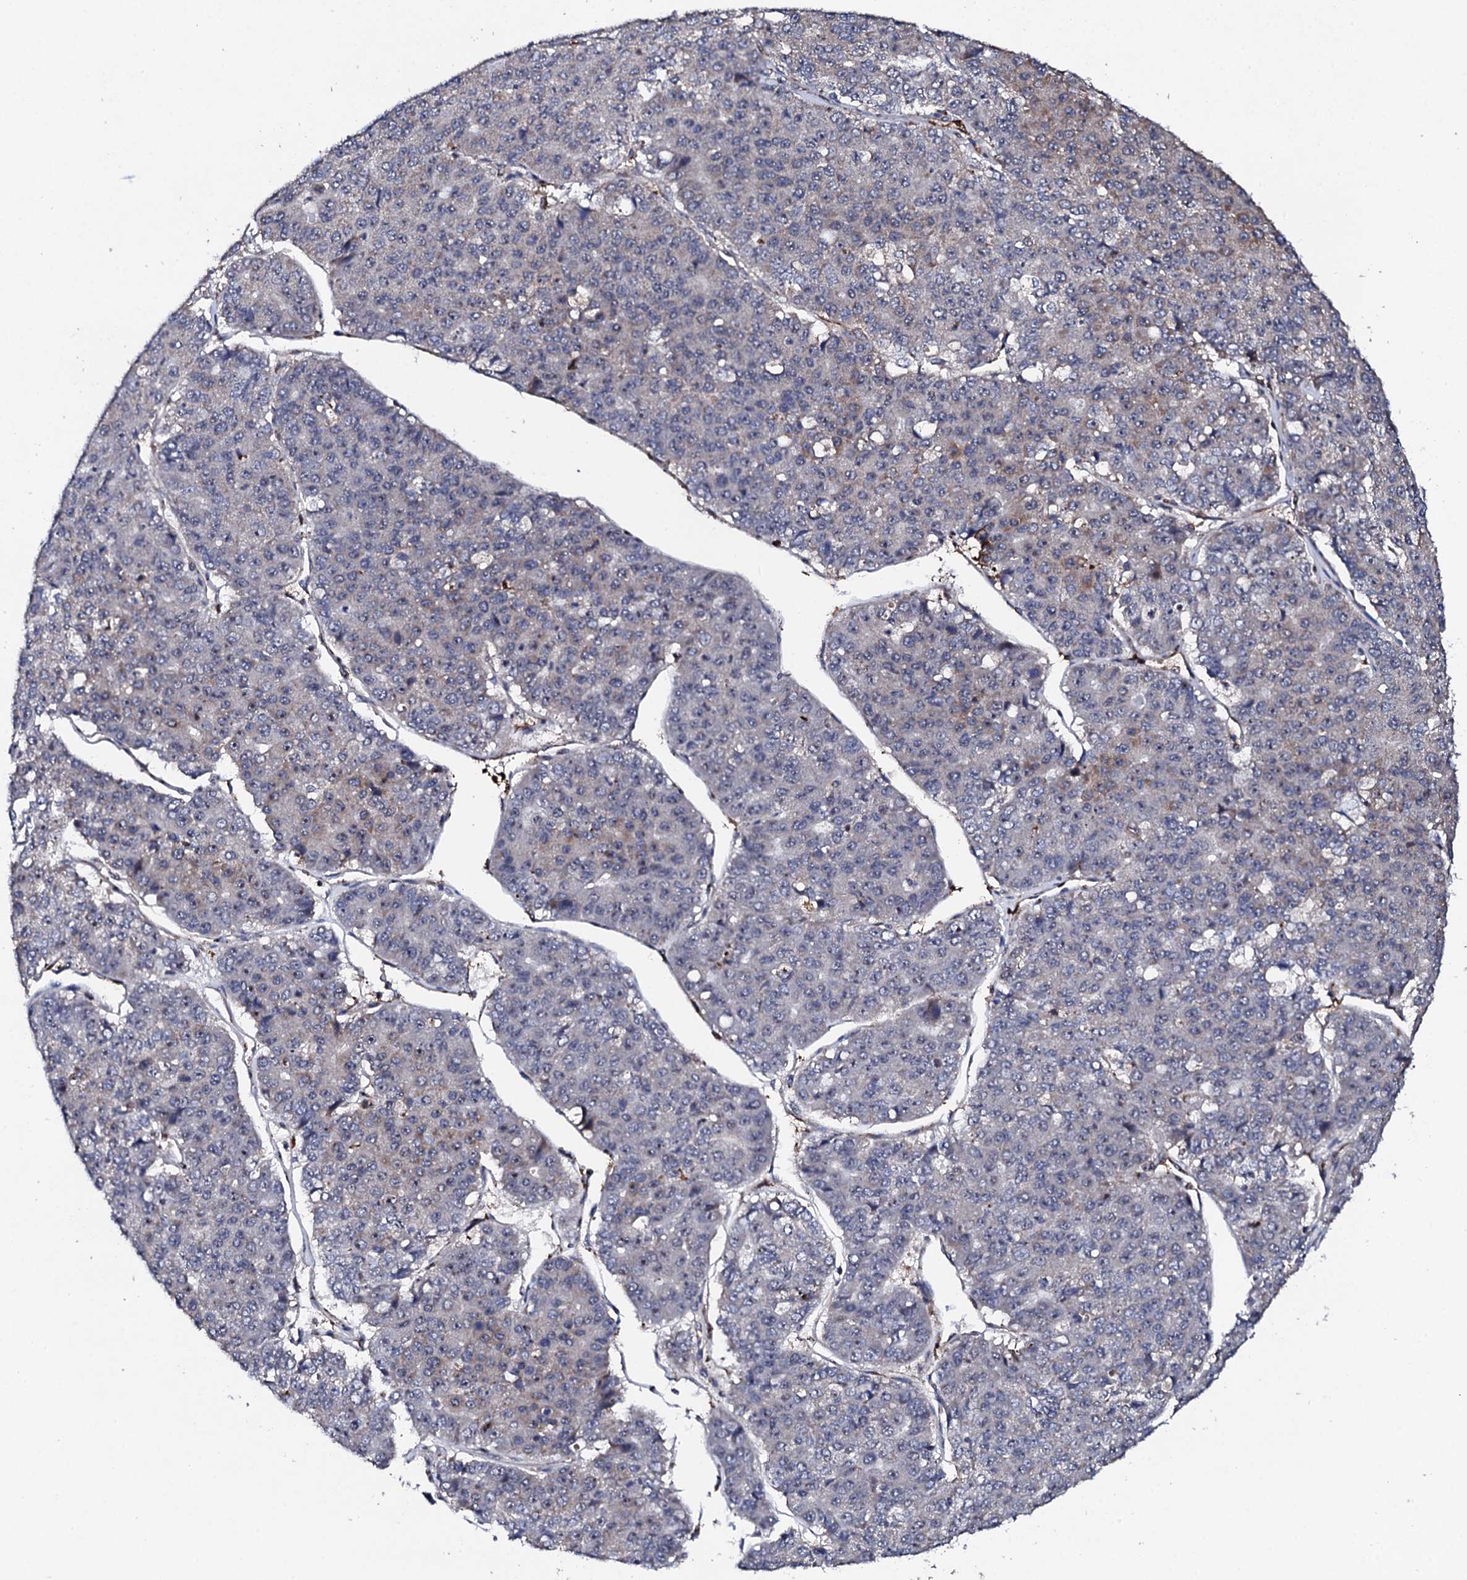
{"staining": {"intensity": "moderate", "quantity": "<25%", "location": "cytoplasmic/membranous"}, "tissue": "pancreatic cancer", "cell_type": "Tumor cells", "image_type": "cancer", "snomed": [{"axis": "morphology", "description": "Adenocarcinoma, NOS"}, {"axis": "topography", "description": "Pancreas"}], "caption": "Immunohistochemistry (IHC) micrograph of adenocarcinoma (pancreatic) stained for a protein (brown), which exhibits low levels of moderate cytoplasmic/membranous staining in approximately <25% of tumor cells.", "gene": "GTPBP4", "patient": {"sex": "male", "age": 50}}